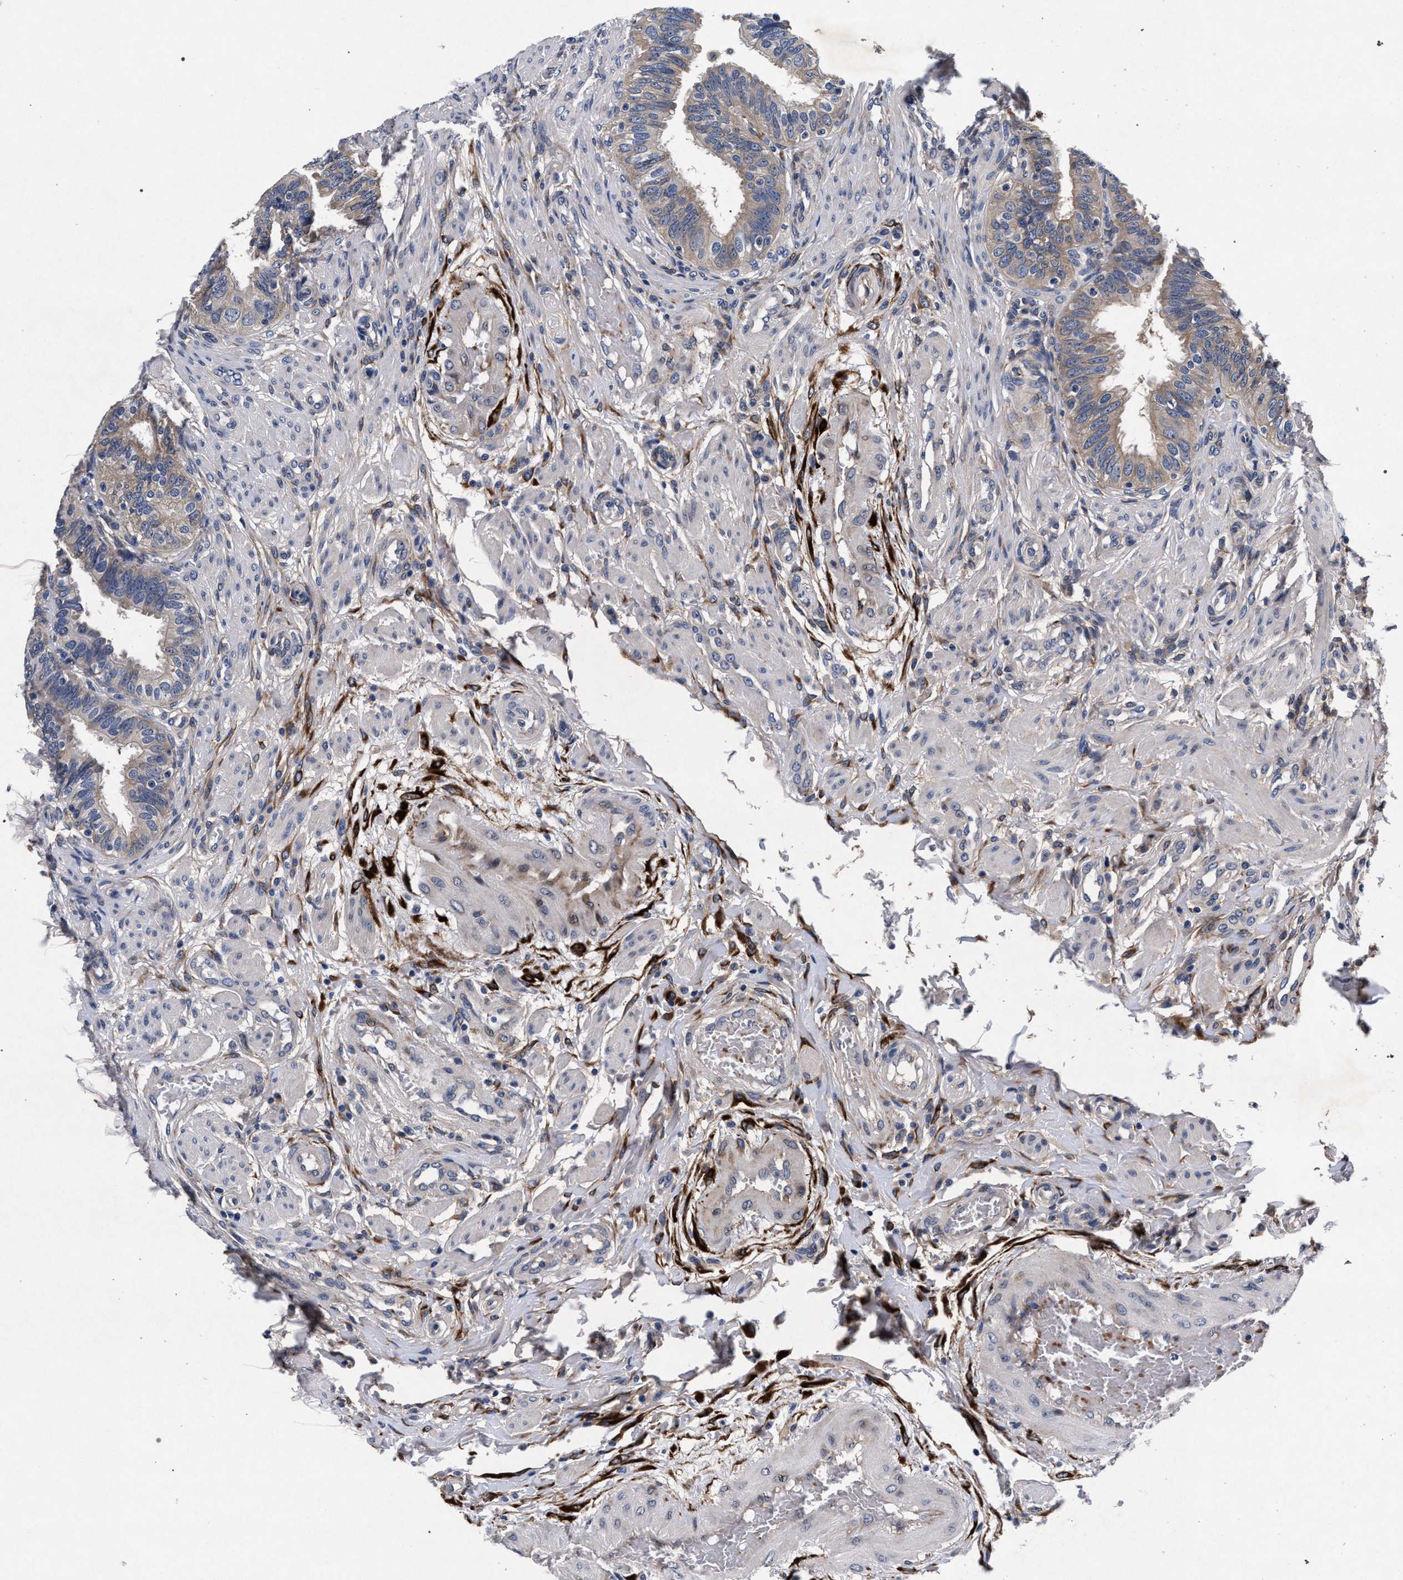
{"staining": {"intensity": "weak", "quantity": "25%-75%", "location": "cytoplasmic/membranous"}, "tissue": "fallopian tube", "cell_type": "Glandular cells", "image_type": "normal", "snomed": [{"axis": "morphology", "description": "Normal tissue, NOS"}, {"axis": "topography", "description": "Fallopian tube"}, {"axis": "topography", "description": "Placenta"}], "caption": "Unremarkable fallopian tube was stained to show a protein in brown. There is low levels of weak cytoplasmic/membranous staining in approximately 25%-75% of glandular cells.", "gene": "NEK7", "patient": {"sex": "female", "age": 34}}